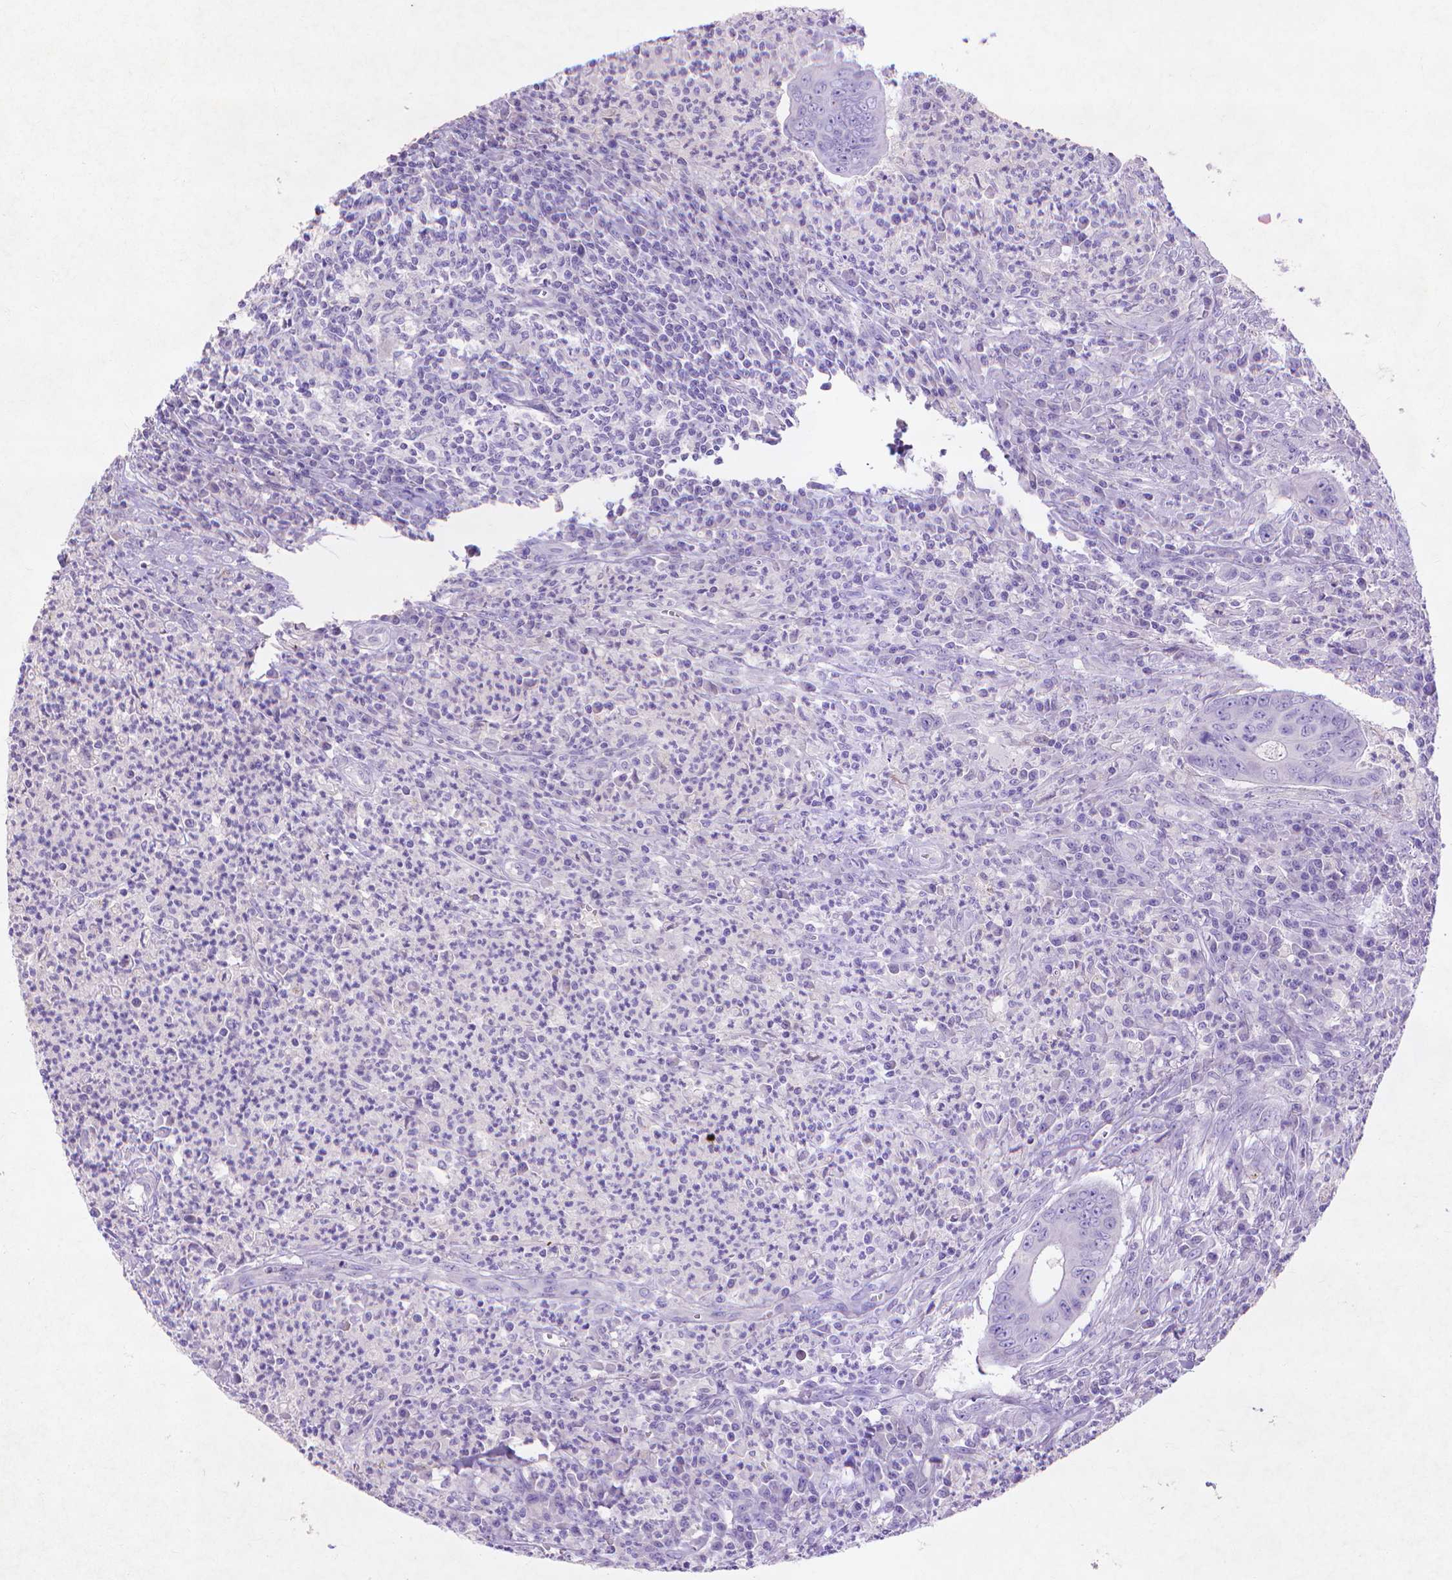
{"staining": {"intensity": "negative", "quantity": "none", "location": "none"}, "tissue": "colorectal cancer", "cell_type": "Tumor cells", "image_type": "cancer", "snomed": [{"axis": "morphology", "description": "Adenocarcinoma, NOS"}, {"axis": "topography", "description": "Colon"}], "caption": "High magnification brightfield microscopy of adenocarcinoma (colorectal) stained with DAB (brown) and counterstained with hematoxylin (blue): tumor cells show no significant staining.", "gene": "MMP11", "patient": {"sex": "female", "age": 74}}